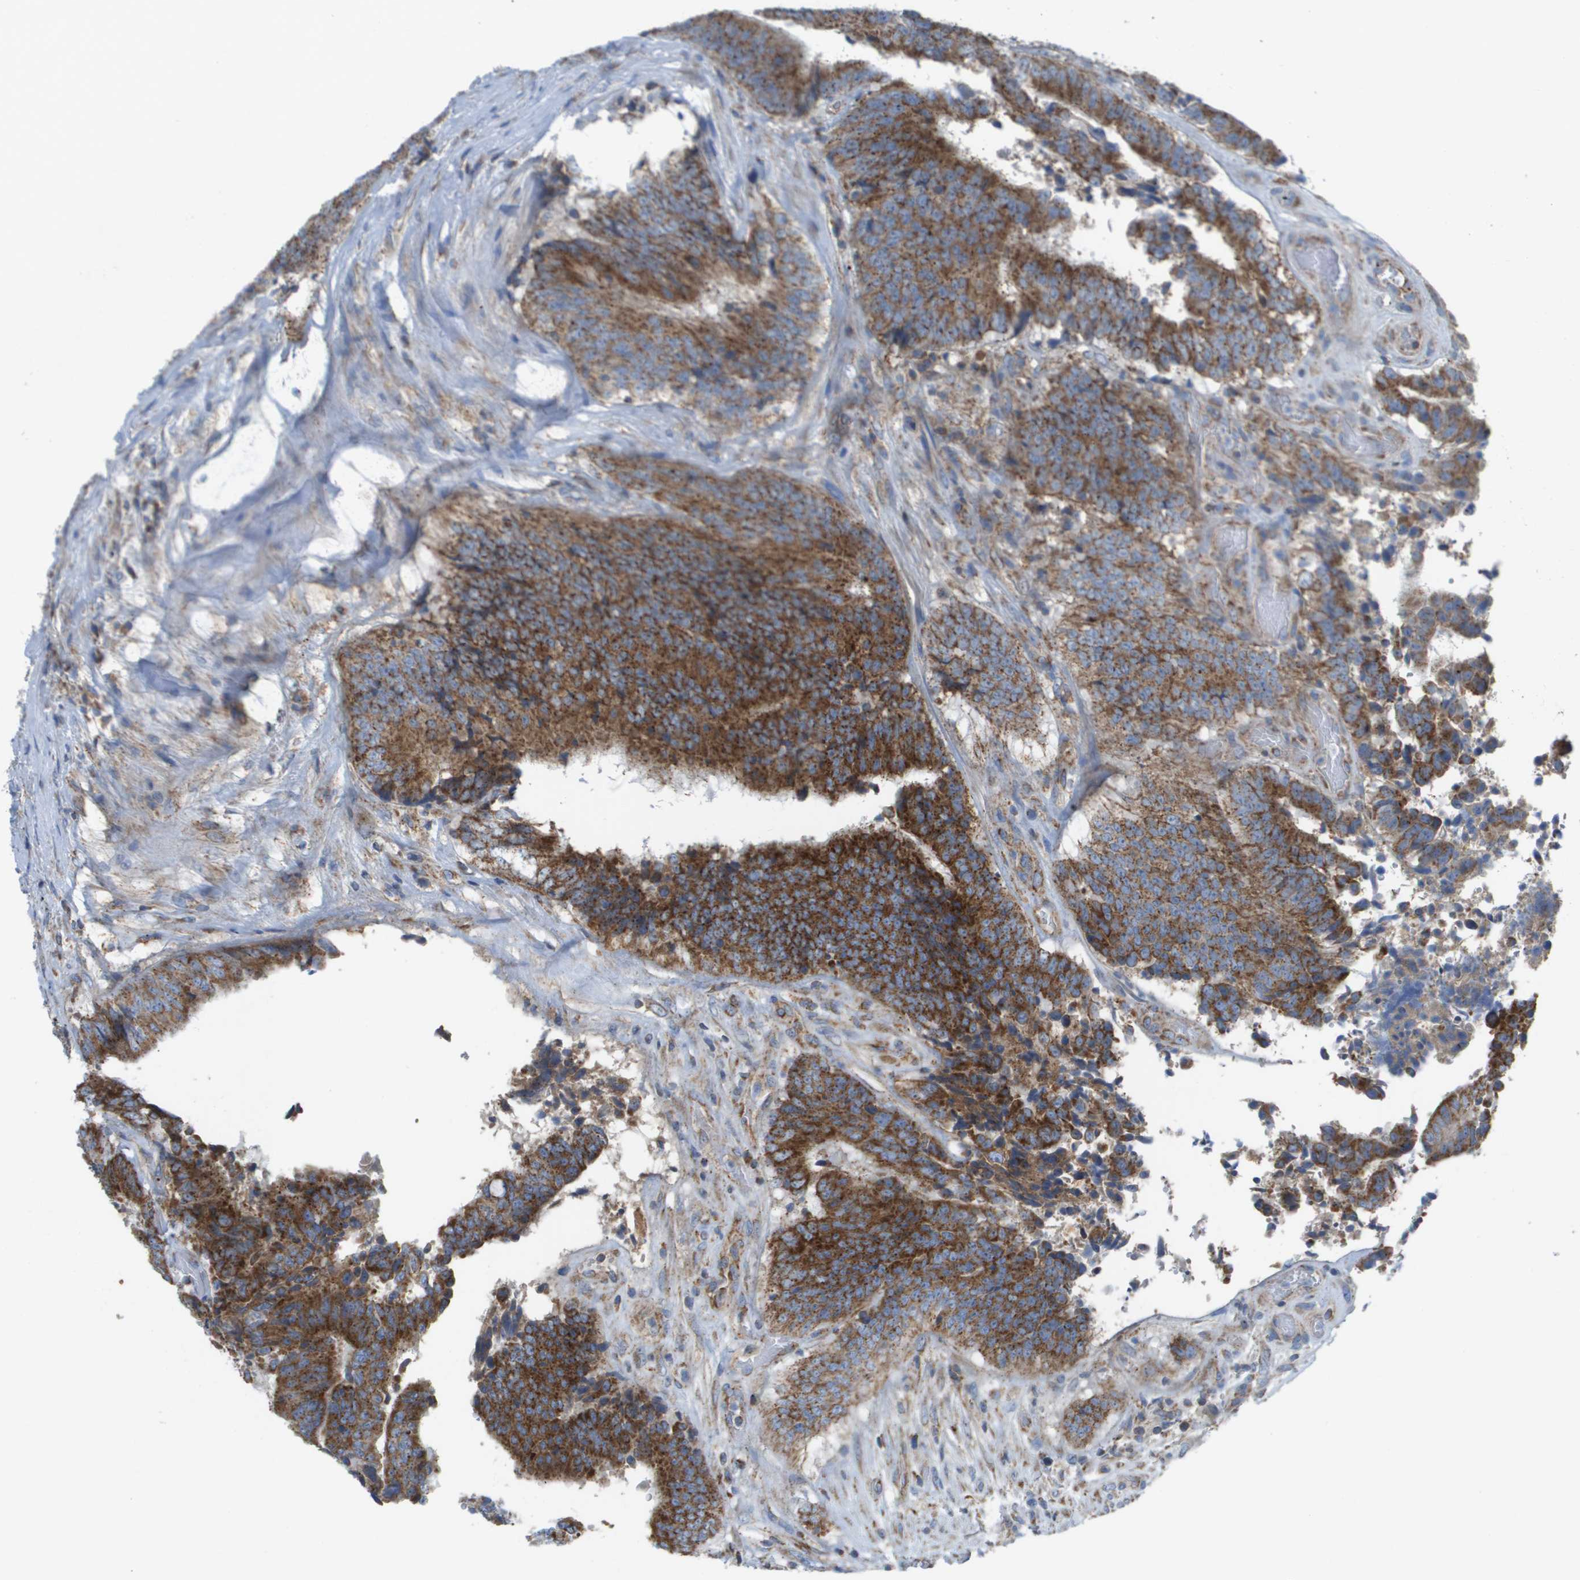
{"staining": {"intensity": "strong", "quantity": ">75%", "location": "cytoplasmic/membranous"}, "tissue": "colorectal cancer", "cell_type": "Tumor cells", "image_type": "cancer", "snomed": [{"axis": "morphology", "description": "Adenocarcinoma, NOS"}, {"axis": "topography", "description": "Rectum"}], "caption": "The micrograph shows a brown stain indicating the presence of a protein in the cytoplasmic/membranous of tumor cells in colorectal cancer.", "gene": "FIS1", "patient": {"sex": "male", "age": 72}}